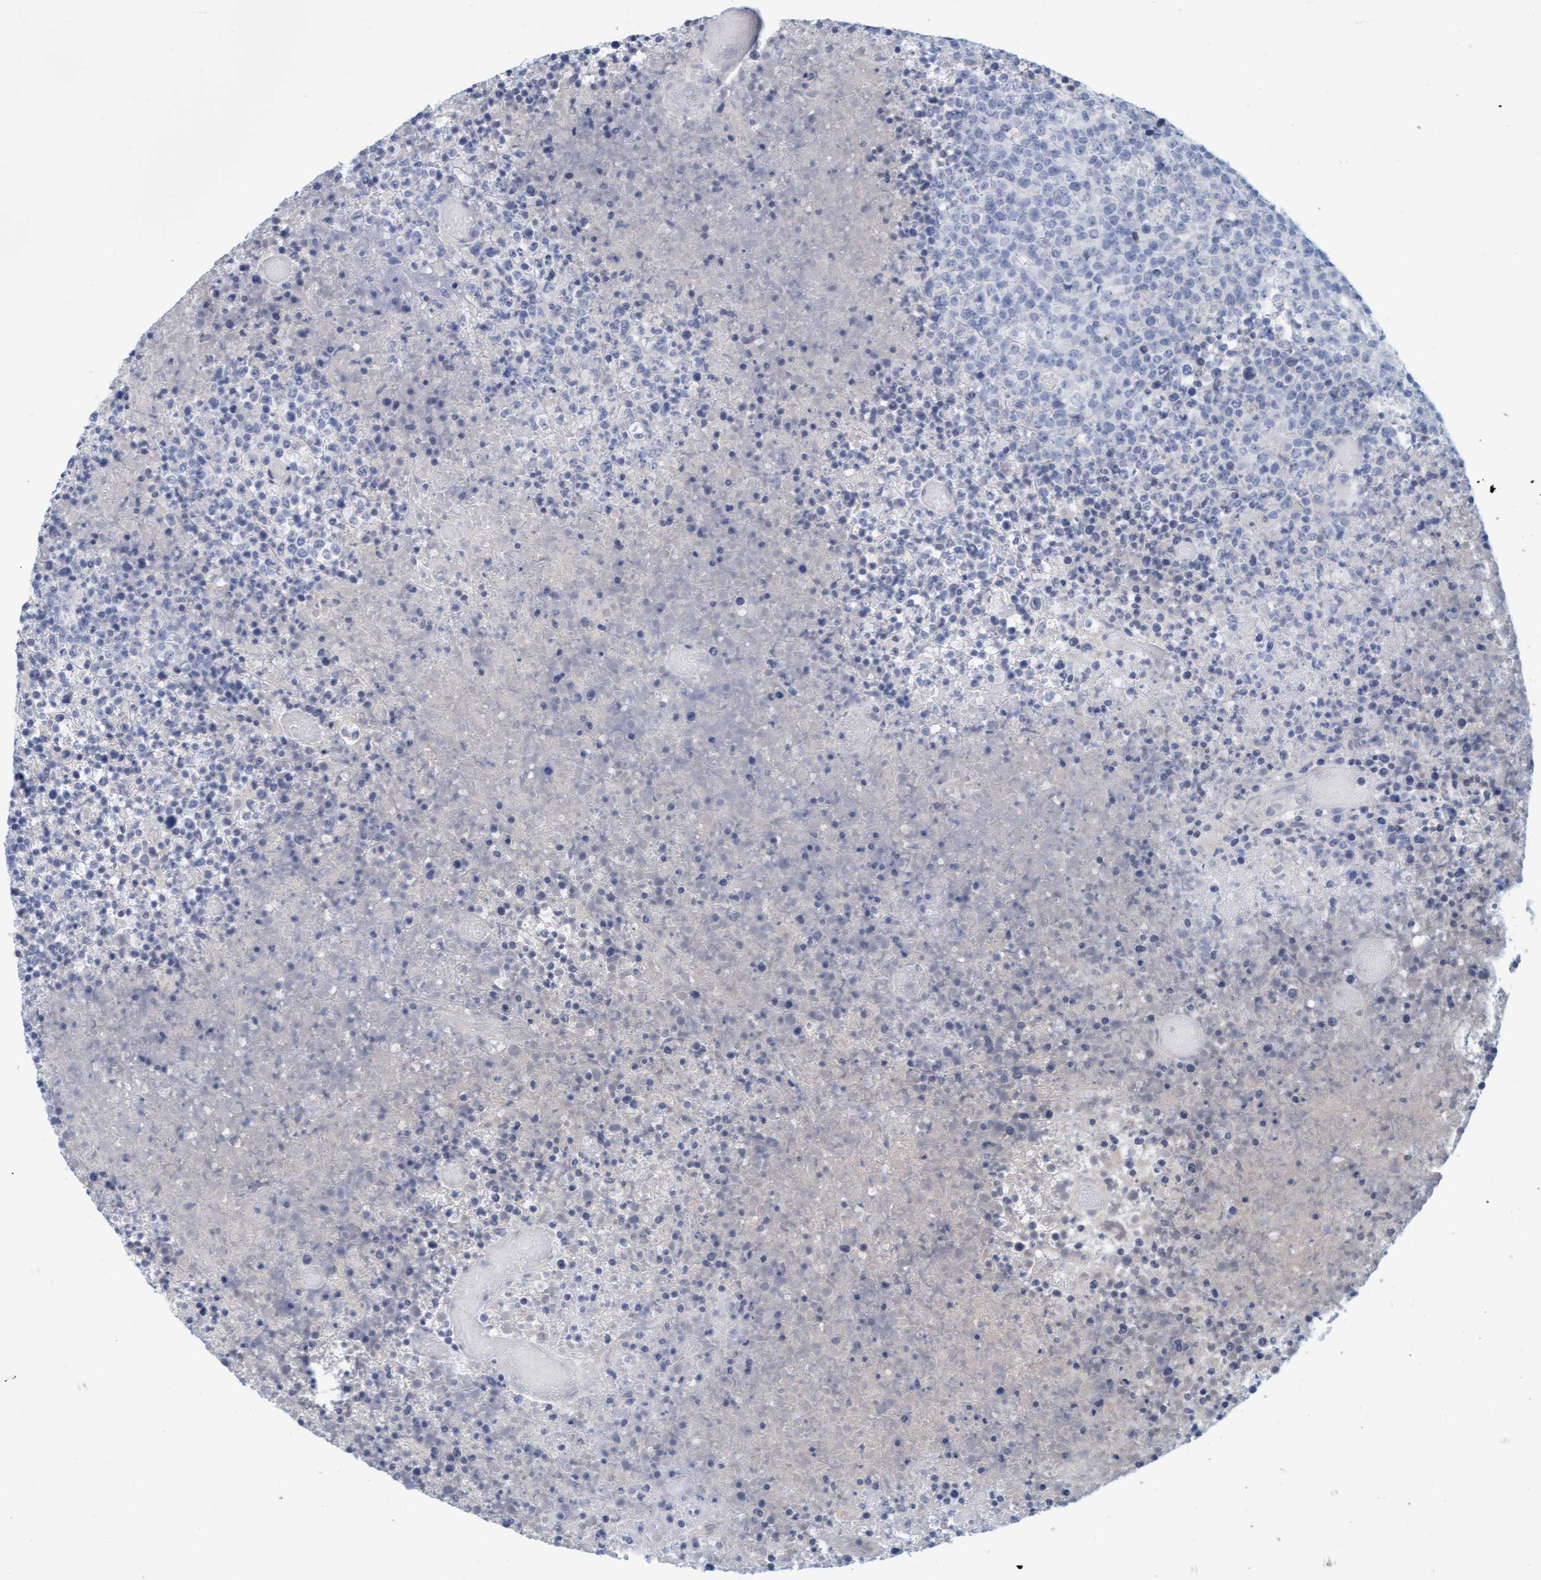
{"staining": {"intensity": "negative", "quantity": "none", "location": "none"}, "tissue": "lymphoma", "cell_type": "Tumor cells", "image_type": "cancer", "snomed": [{"axis": "morphology", "description": "Malignant lymphoma, non-Hodgkin's type, High grade"}, {"axis": "topography", "description": "Lymph node"}], "caption": "Tumor cells are negative for protein expression in human high-grade malignant lymphoma, non-Hodgkin's type.", "gene": "KLHL11", "patient": {"sex": "male", "age": 13}}